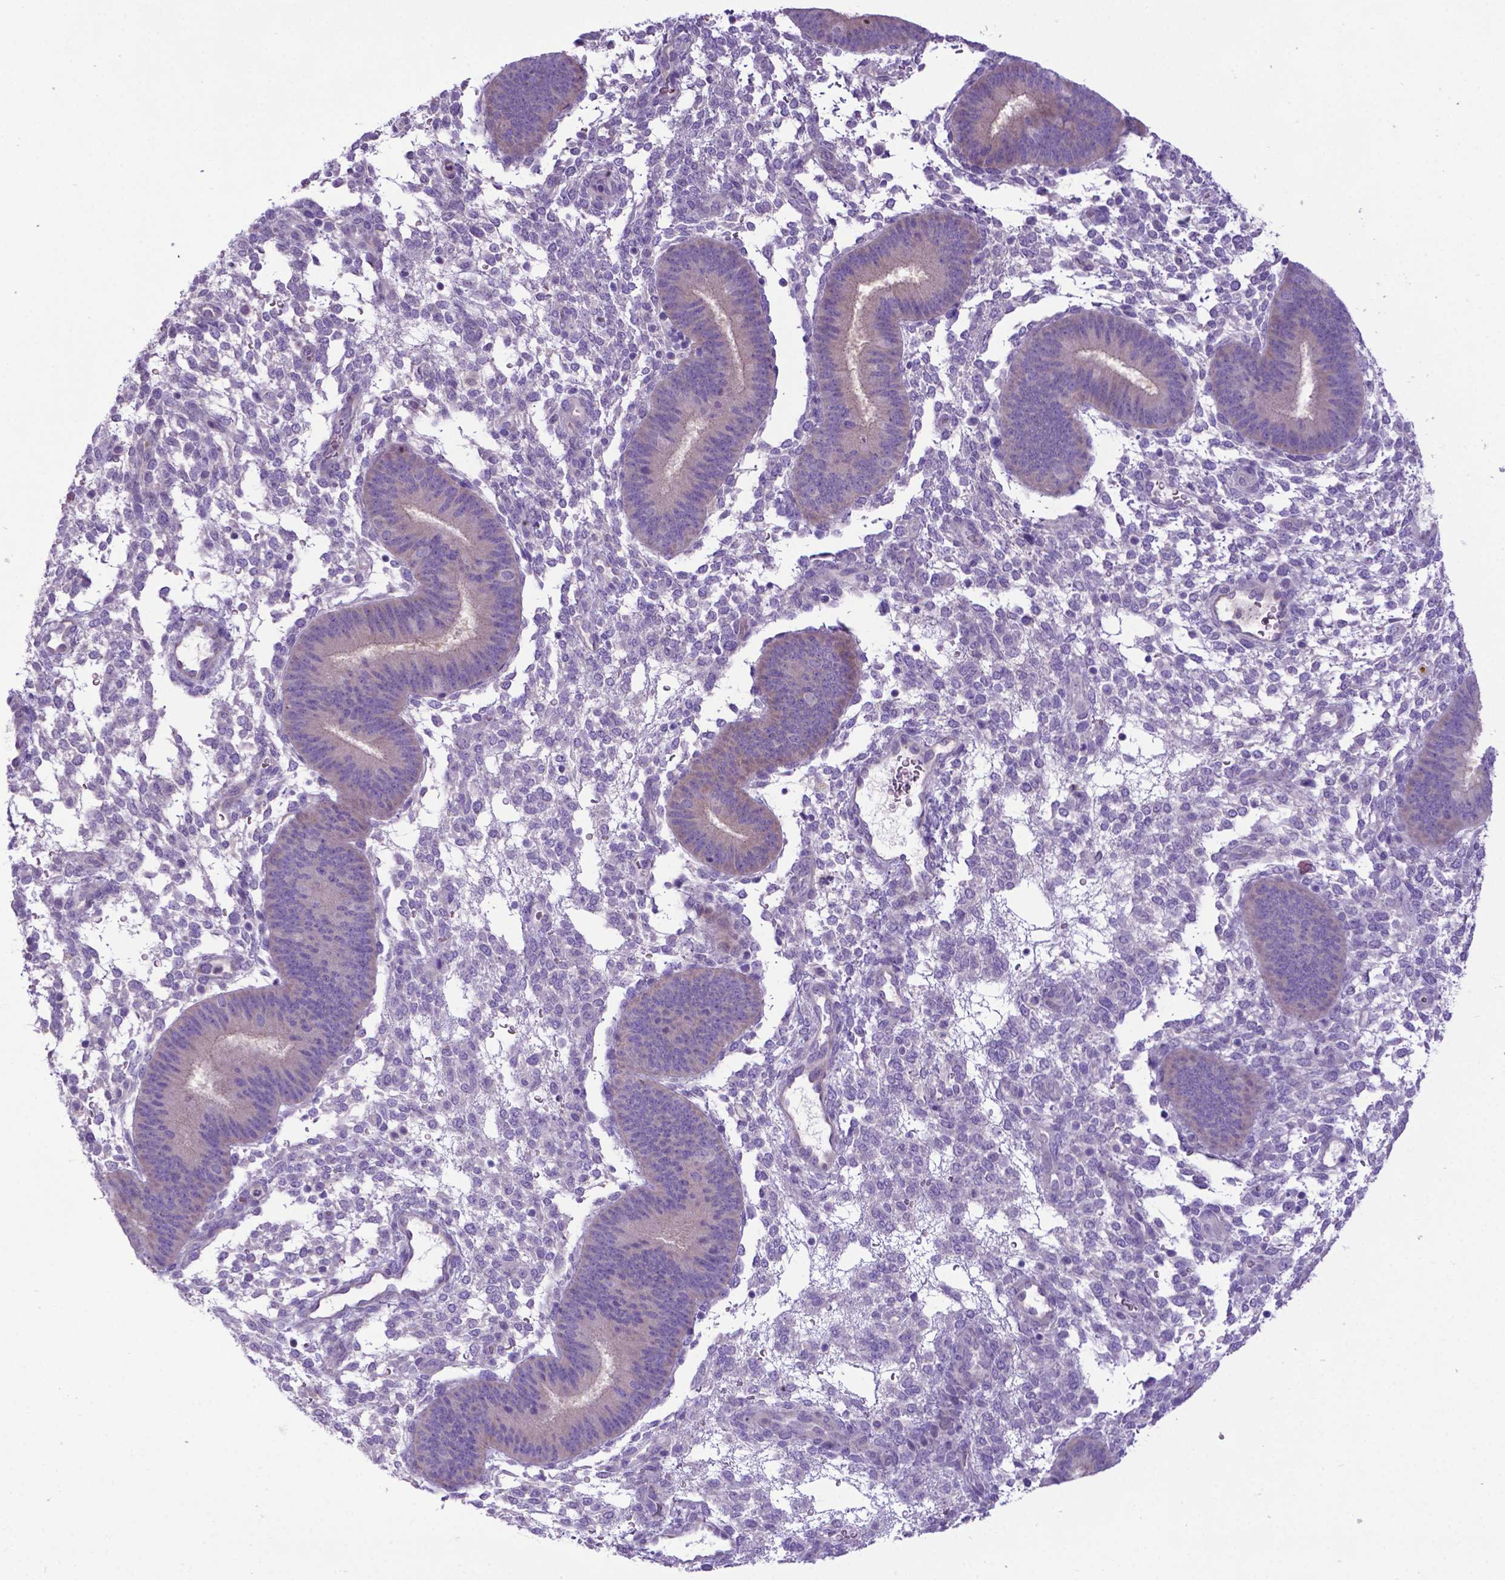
{"staining": {"intensity": "negative", "quantity": "none", "location": "none"}, "tissue": "endometrium", "cell_type": "Cells in endometrial stroma", "image_type": "normal", "snomed": [{"axis": "morphology", "description": "Normal tissue, NOS"}, {"axis": "topography", "description": "Endometrium"}], "caption": "A high-resolution photomicrograph shows immunohistochemistry staining of benign endometrium, which displays no significant expression in cells in endometrial stroma. (DAB IHC visualized using brightfield microscopy, high magnification).", "gene": "ADRA2B", "patient": {"sex": "female", "age": 39}}